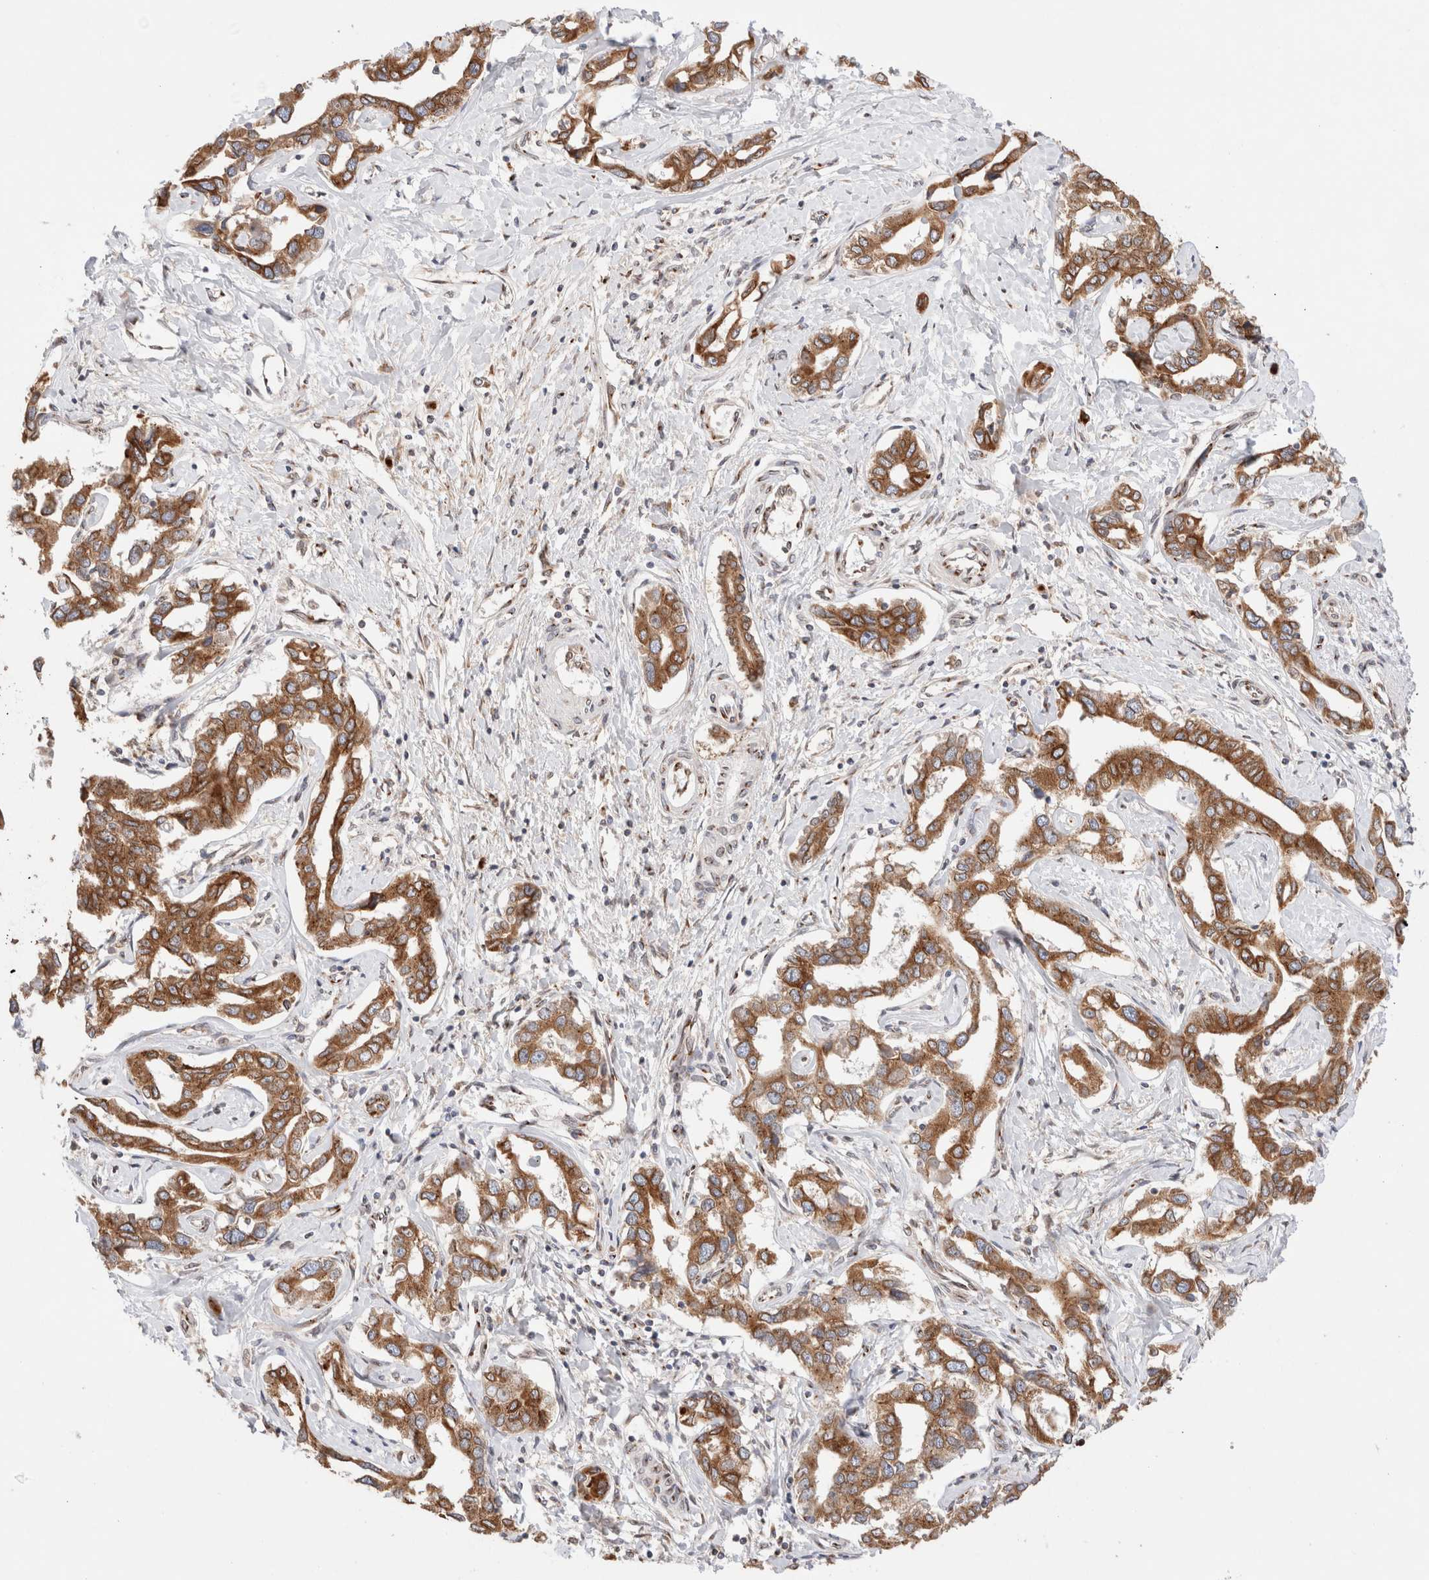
{"staining": {"intensity": "moderate", "quantity": ">75%", "location": "cytoplasmic/membranous"}, "tissue": "liver cancer", "cell_type": "Tumor cells", "image_type": "cancer", "snomed": [{"axis": "morphology", "description": "Cholangiocarcinoma"}, {"axis": "topography", "description": "Liver"}], "caption": "Immunohistochemistry (IHC) of liver cancer exhibits medium levels of moderate cytoplasmic/membranous expression in about >75% of tumor cells. Immunohistochemistry (IHC) stains the protein in brown and the nuclei are stained blue.", "gene": "LMAN2L", "patient": {"sex": "male", "age": 59}}